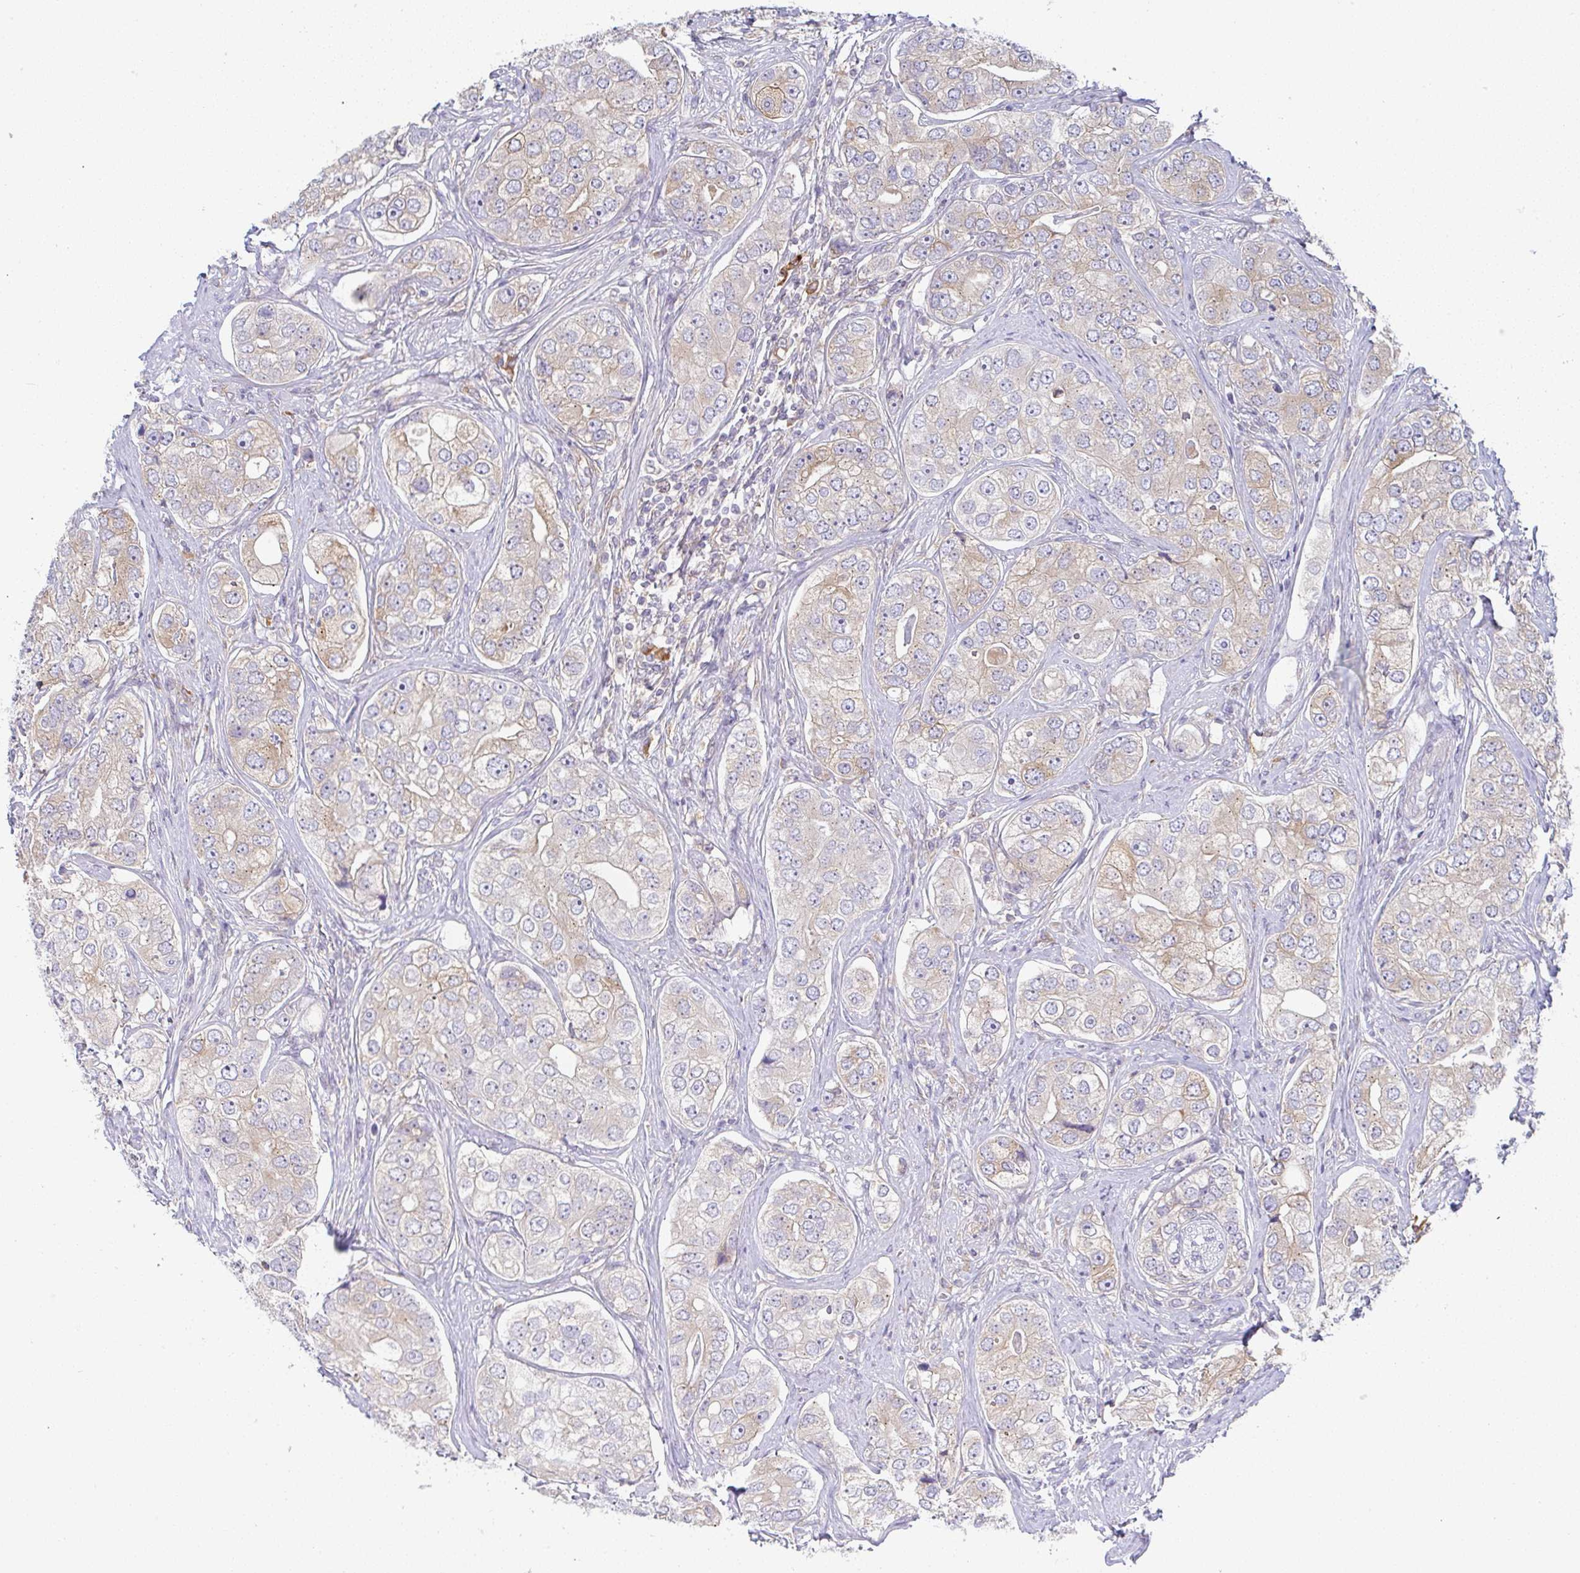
{"staining": {"intensity": "weak", "quantity": "25%-75%", "location": "cytoplasmic/membranous"}, "tissue": "prostate cancer", "cell_type": "Tumor cells", "image_type": "cancer", "snomed": [{"axis": "morphology", "description": "Adenocarcinoma, High grade"}, {"axis": "topography", "description": "Prostate"}], "caption": "Immunohistochemistry of prostate cancer (high-grade adenocarcinoma) exhibits low levels of weak cytoplasmic/membranous staining in approximately 25%-75% of tumor cells. (DAB (3,3'-diaminobenzidine) = brown stain, brightfield microscopy at high magnification).", "gene": "DERL2", "patient": {"sex": "male", "age": 60}}